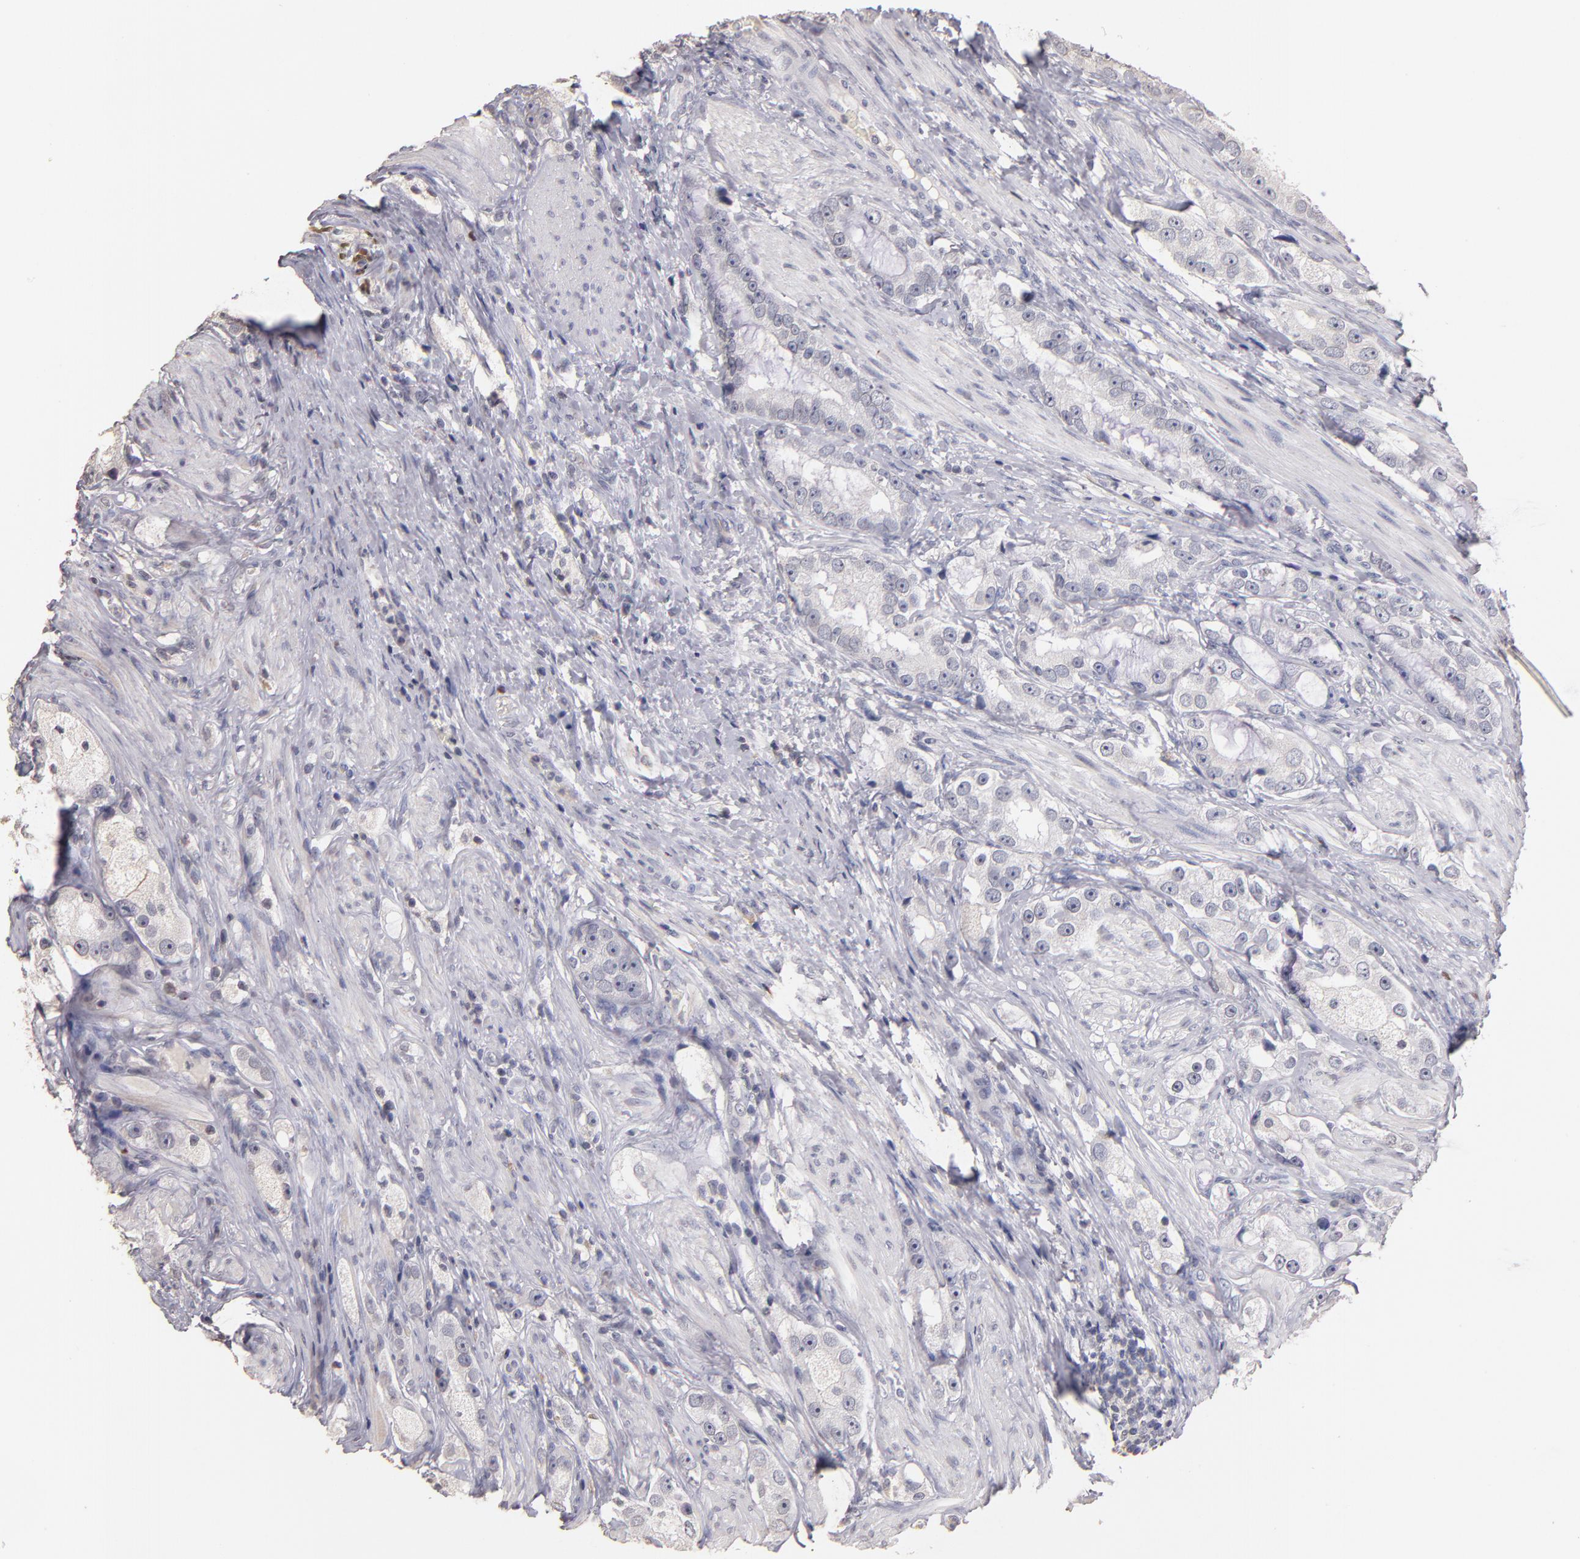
{"staining": {"intensity": "negative", "quantity": "none", "location": "none"}, "tissue": "prostate cancer", "cell_type": "Tumor cells", "image_type": "cancer", "snomed": [{"axis": "morphology", "description": "Adenocarcinoma, High grade"}, {"axis": "topography", "description": "Prostate"}], "caption": "Image shows no protein expression in tumor cells of prostate adenocarcinoma (high-grade) tissue.", "gene": "SOX10", "patient": {"sex": "male", "age": 63}}